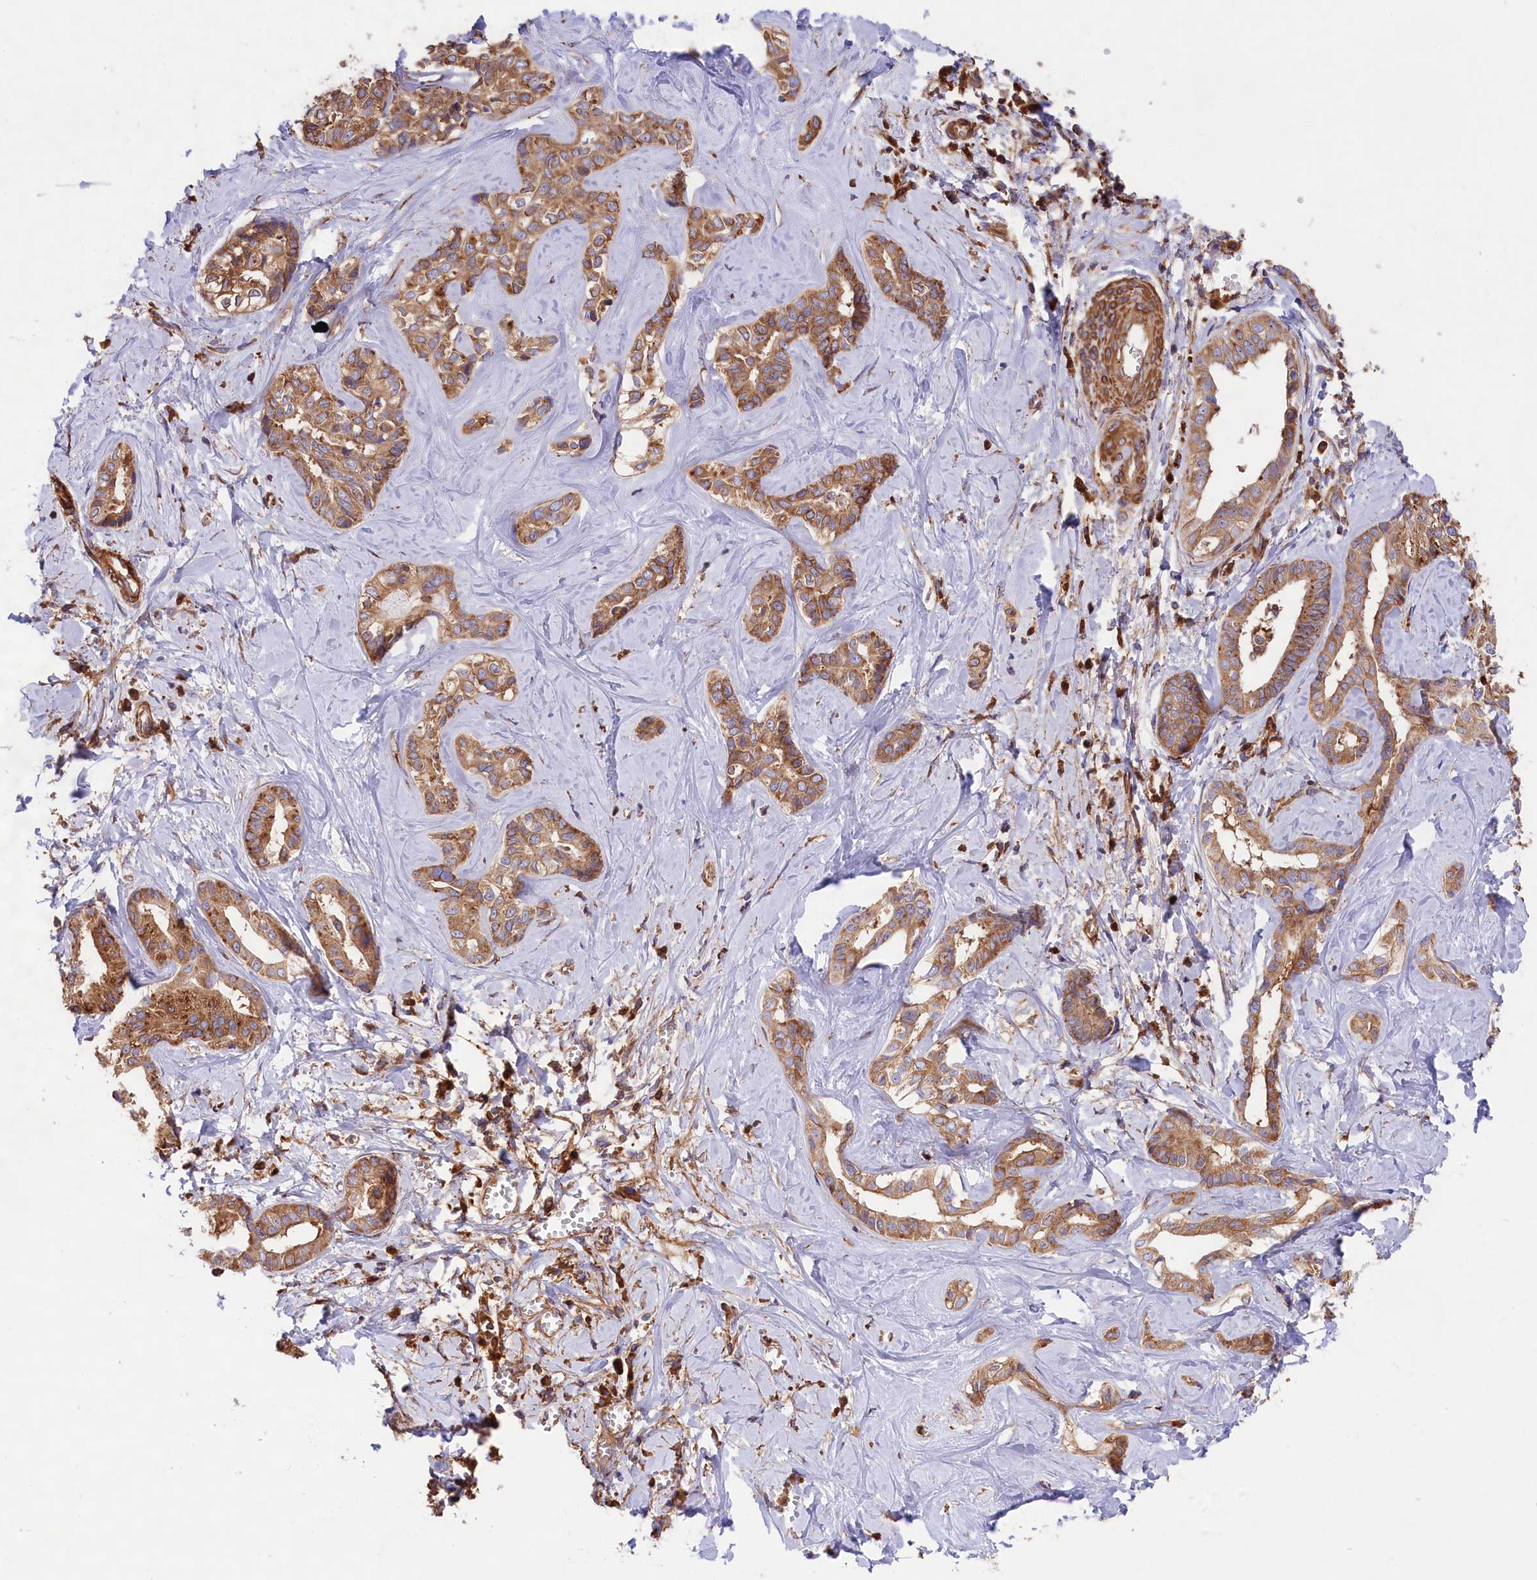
{"staining": {"intensity": "moderate", "quantity": ">75%", "location": "cytoplasmic/membranous"}, "tissue": "liver cancer", "cell_type": "Tumor cells", "image_type": "cancer", "snomed": [{"axis": "morphology", "description": "Cholangiocarcinoma"}, {"axis": "topography", "description": "Liver"}], "caption": "A brown stain labels moderate cytoplasmic/membranous staining of a protein in cholangiocarcinoma (liver) tumor cells. Immunohistochemistry (ihc) stains the protein in brown and the nuclei are stained blue.", "gene": "GYS1", "patient": {"sex": "female", "age": 77}}